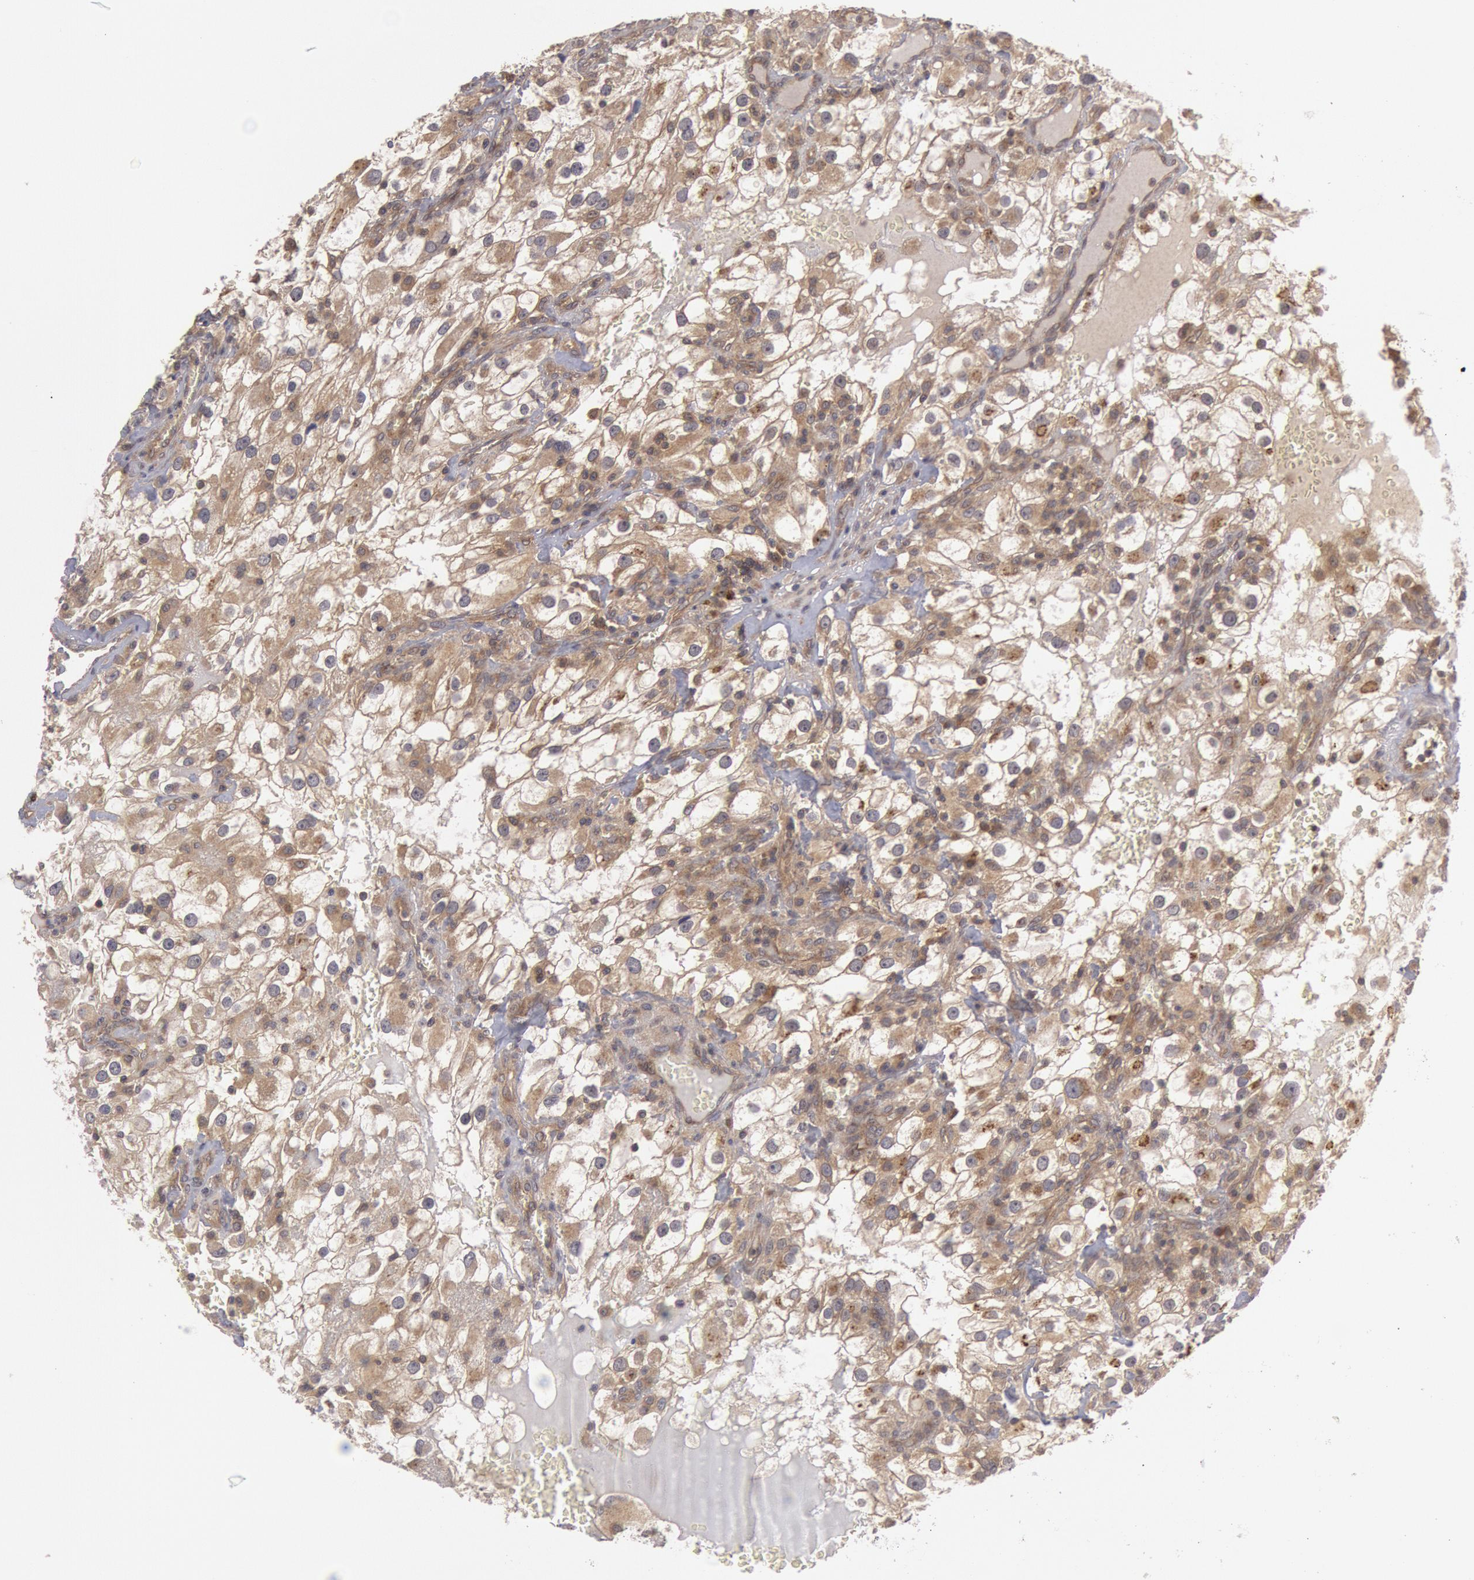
{"staining": {"intensity": "moderate", "quantity": ">75%", "location": "cytoplasmic/membranous"}, "tissue": "renal cancer", "cell_type": "Tumor cells", "image_type": "cancer", "snomed": [{"axis": "morphology", "description": "Adenocarcinoma, NOS"}, {"axis": "topography", "description": "Kidney"}], "caption": "A photomicrograph of human adenocarcinoma (renal) stained for a protein reveals moderate cytoplasmic/membranous brown staining in tumor cells. The protein is stained brown, and the nuclei are stained in blue (DAB (3,3'-diaminobenzidine) IHC with brightfield microscopy, high magnification).", "gene": "BRAF", "patient": {"sex": "female", "age": 52}}